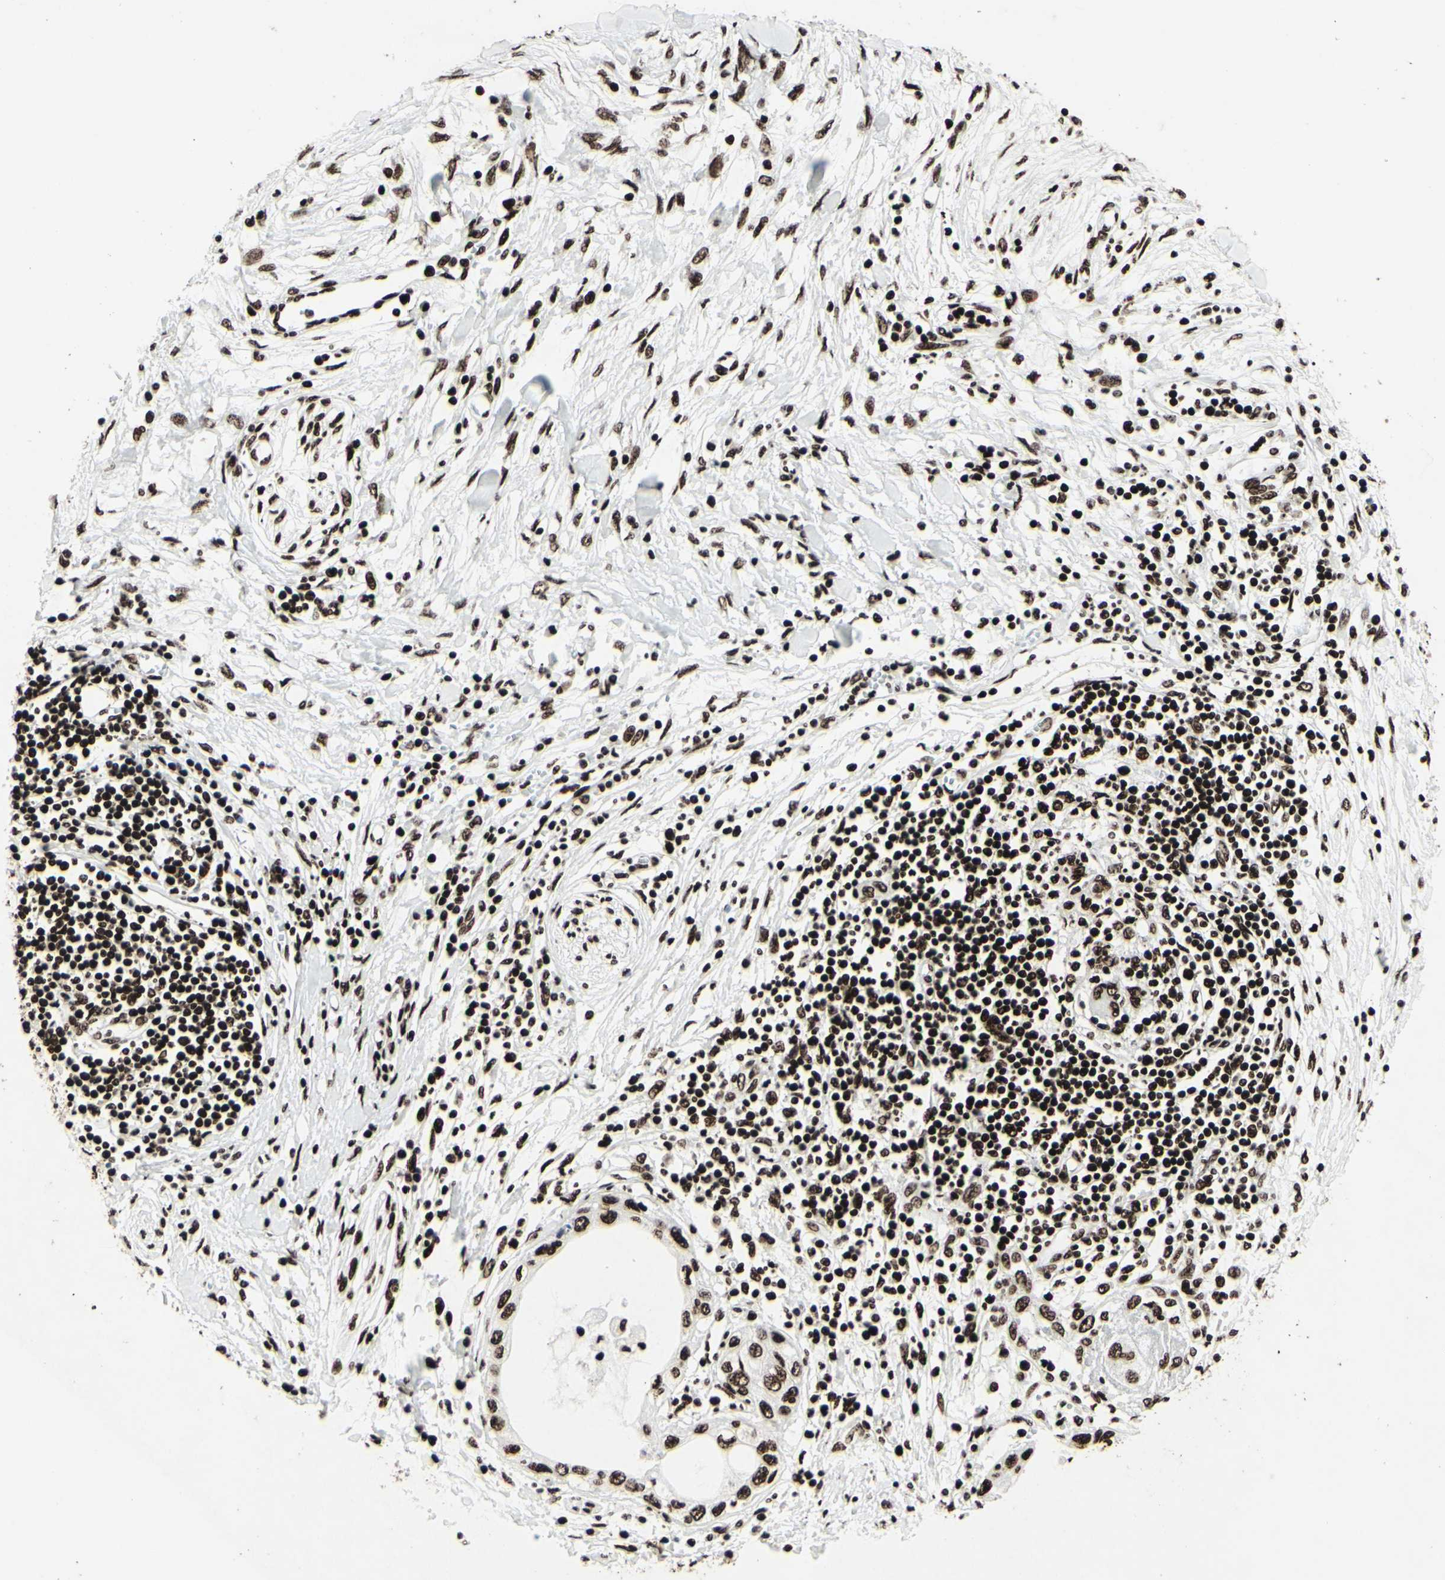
{"staining": {"intensity": "strong", "quantity": ">75%", "location": "nuclear"}, "tissue": "pancreatic cancer", "cell_type": "Tumor cells", "image_type": "cancer", "snomed": [{"axis": "morphology", "description": "Adenocarcinoma, NOS"}, {"axis": "topography", "description": "Pancreas"}], "caption": "Immunohistochemical staining of pancreatic cancer demonstrates high levels of strong nuclear expression in about >75% of tumor cells.", "gene": "U2AF2", "patient": {"sex": "female", "age": 70}}